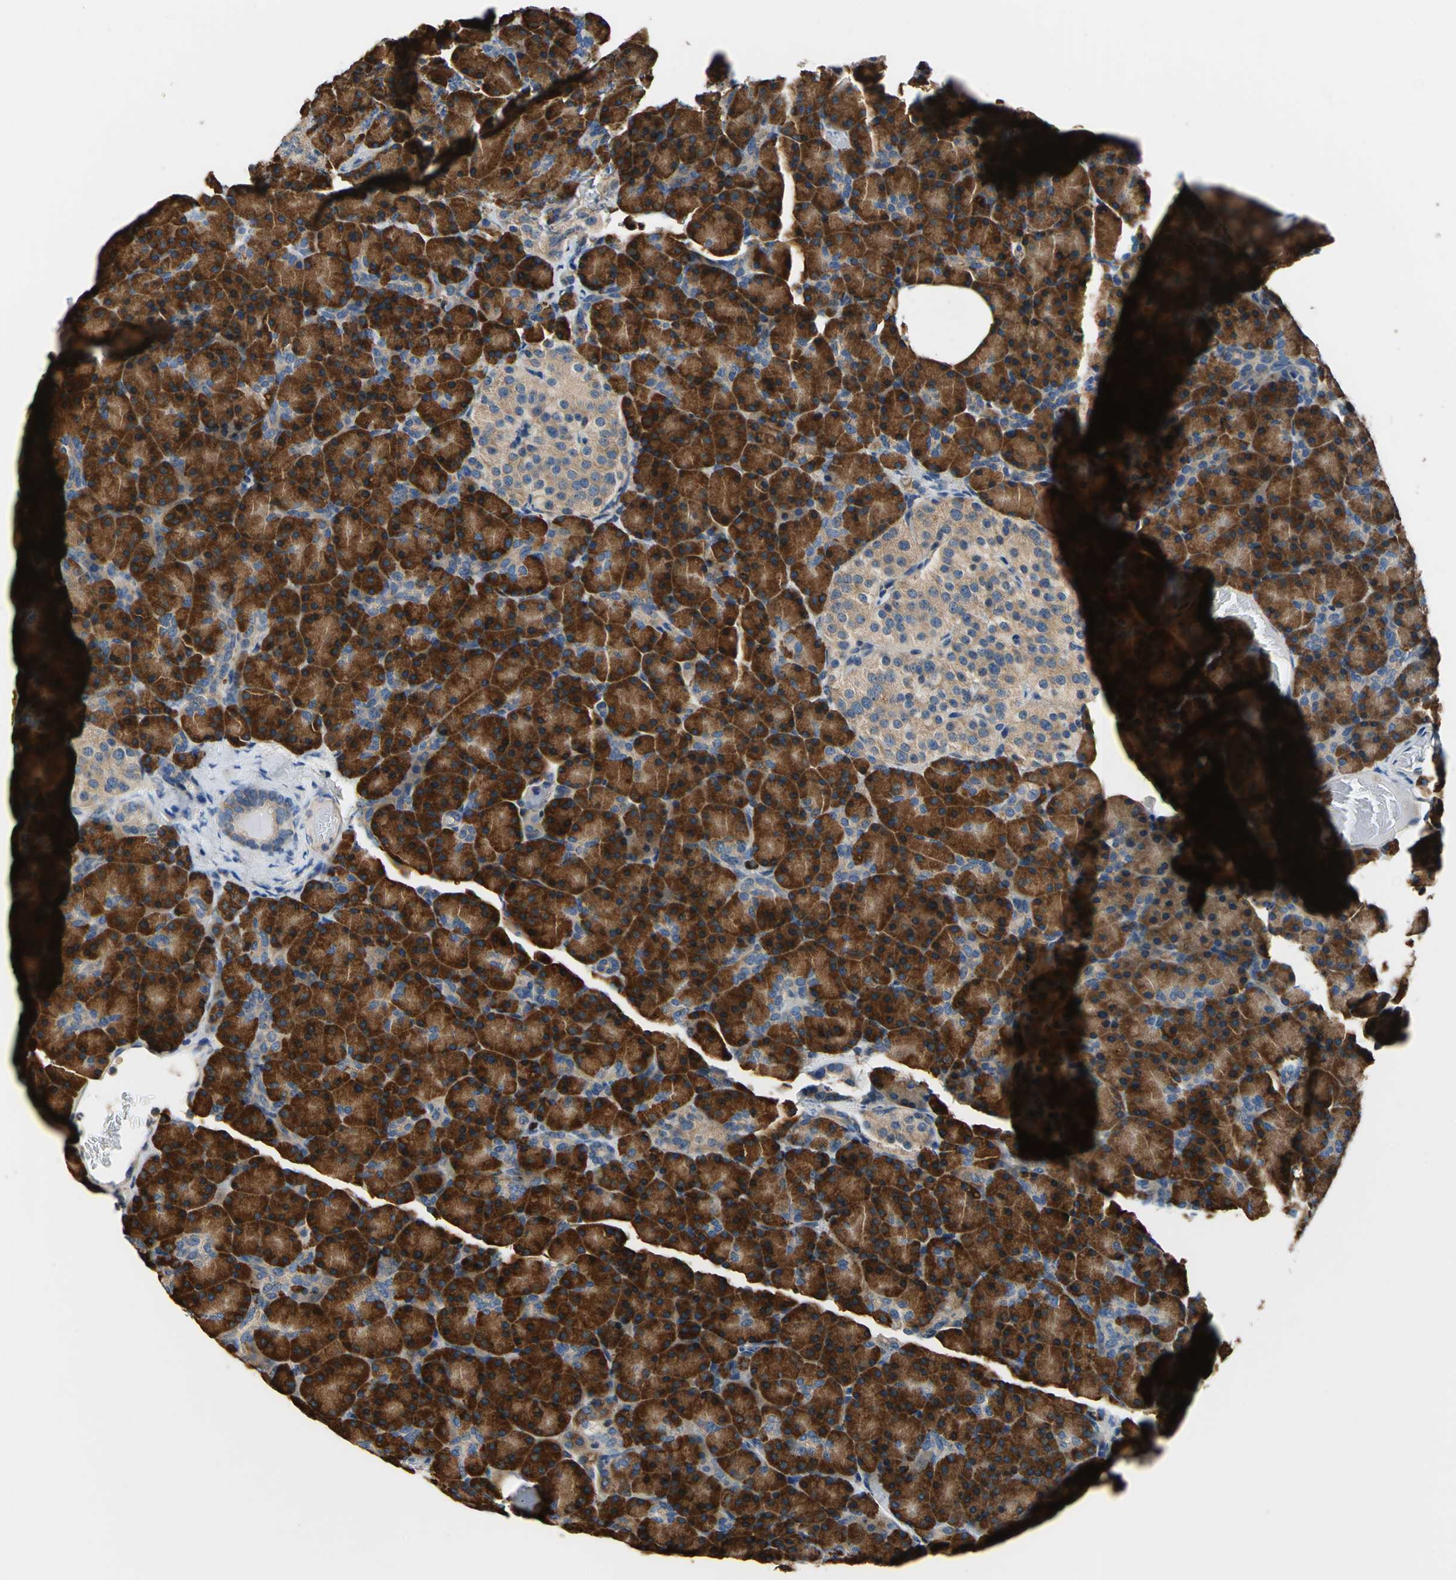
{"staining": {"intensity": "strong", "quantity": ">75%", "location": "cytoplasmic/membranous"}, "tissue": "pancreas", "cell_type": "Exocrine glandular cells", "image_type": "normal", "snomed": [{"axis": "morphology", "description": "Normal tissue, NOS"}, {"axis": "topography", "description": "Pancreas"}], "caption": "A high-resolution photomicrograph shows immunohistochemistry (IHC) staining of unremarkable pancreas, which displays strong cytoplasmic/membranous staining in approximately >75% of exocrine glandular cells.", "gene": "DDX3X", "patient": {"sex": "female", "age": 43}}